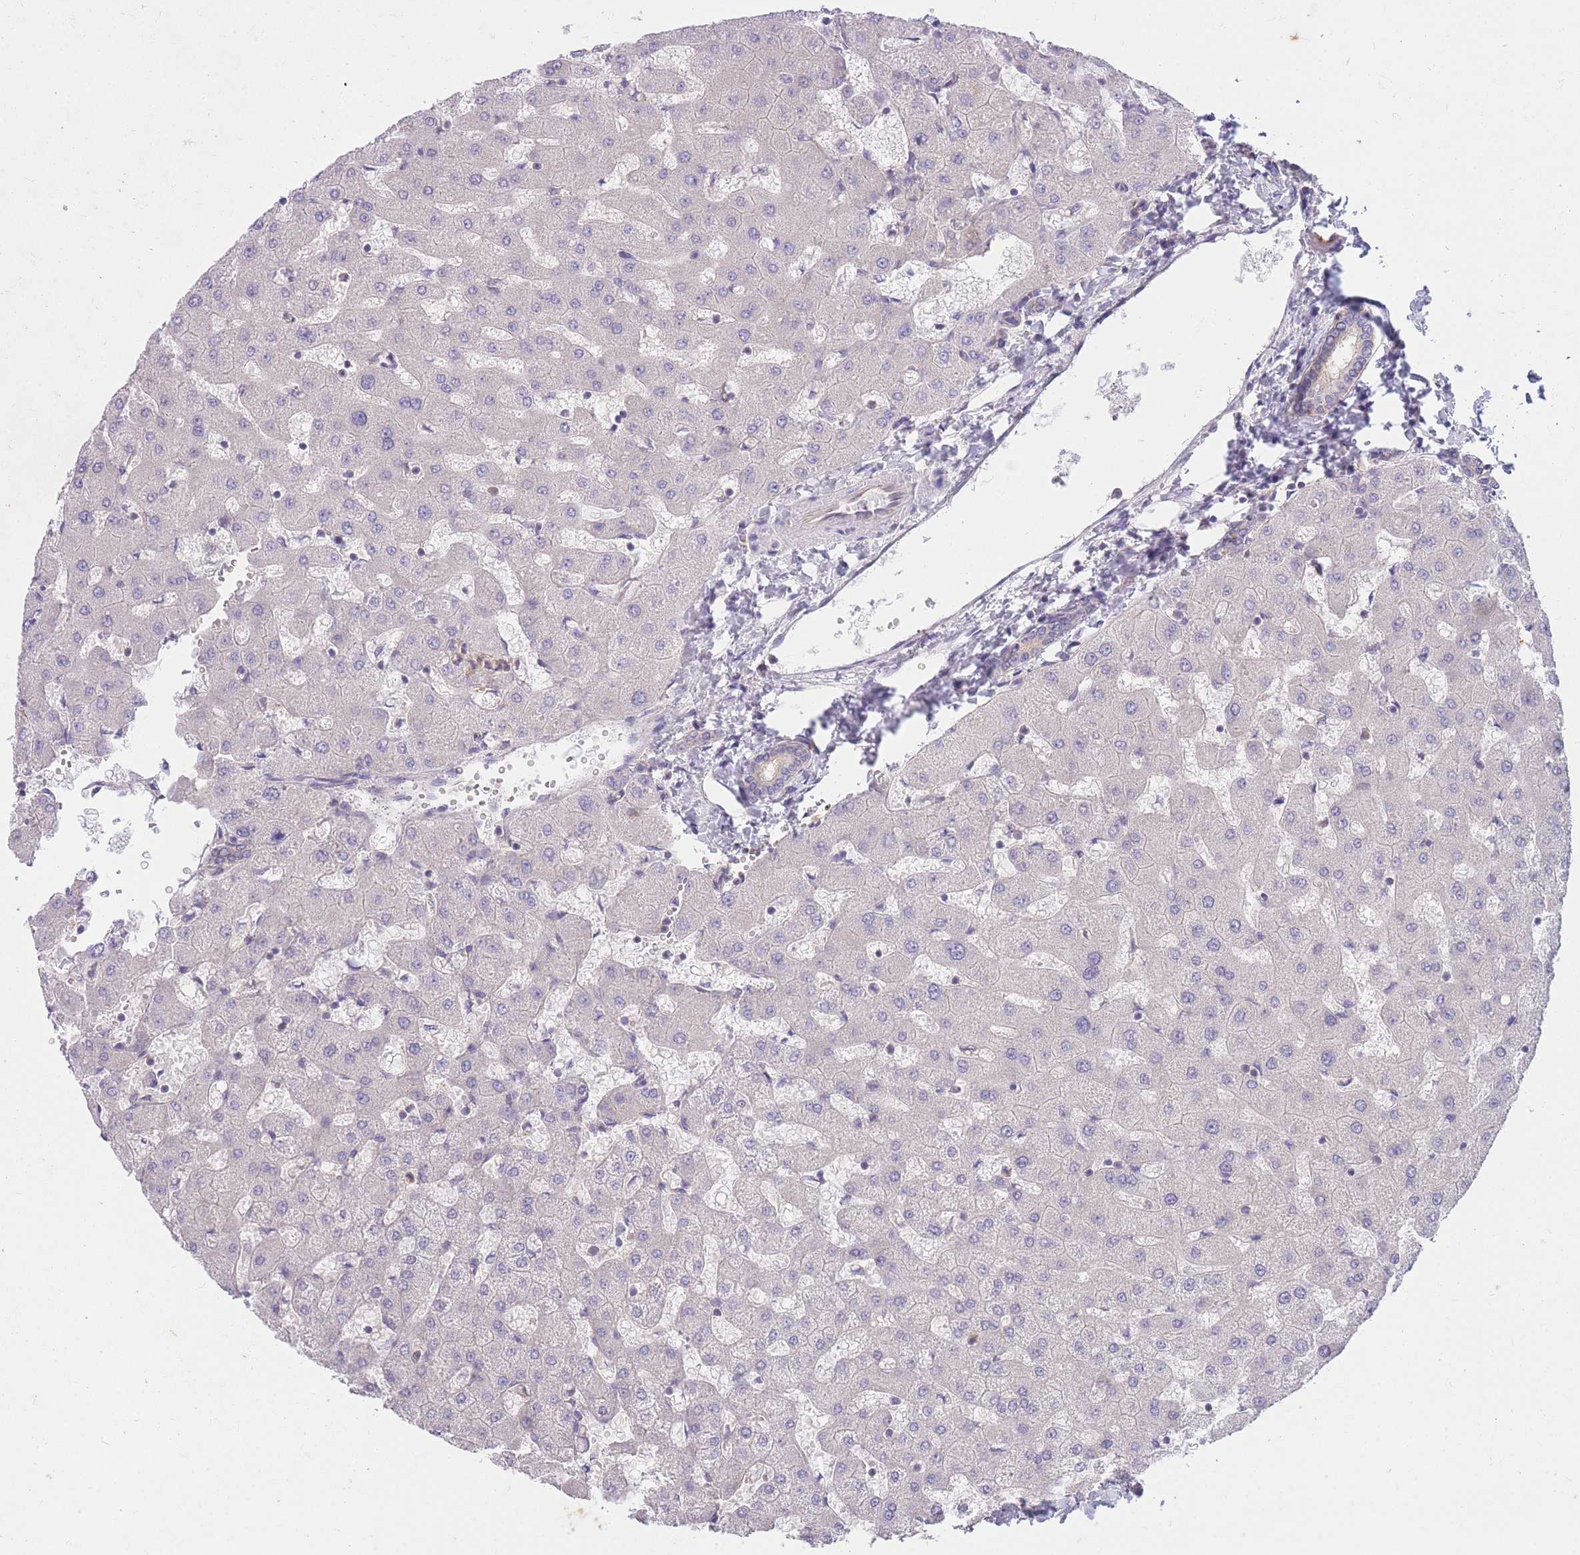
{"staining": {"intensity": "weak", "quantity": "25%-75%", "location": "cytoplasmic/membranous"}, "tissue": "liver", "cell_type": "Cholangiocytes", "image_type": "normal", "snomed": [{"axis": "morphology", "description": "Normal tissue, NOS"}, {"axis": "topography", "description": "Liver"}], "caption": "An IHC micrograph of normal tissue is shown. Protein staining in brown labels weak cytoplasmic/membranous positivity in liver within cholangiocytes. (IHC, brightfield microscopy, high magnification).", "gene": "GGA1", "patient": {"sex": "female", "age": 63}}